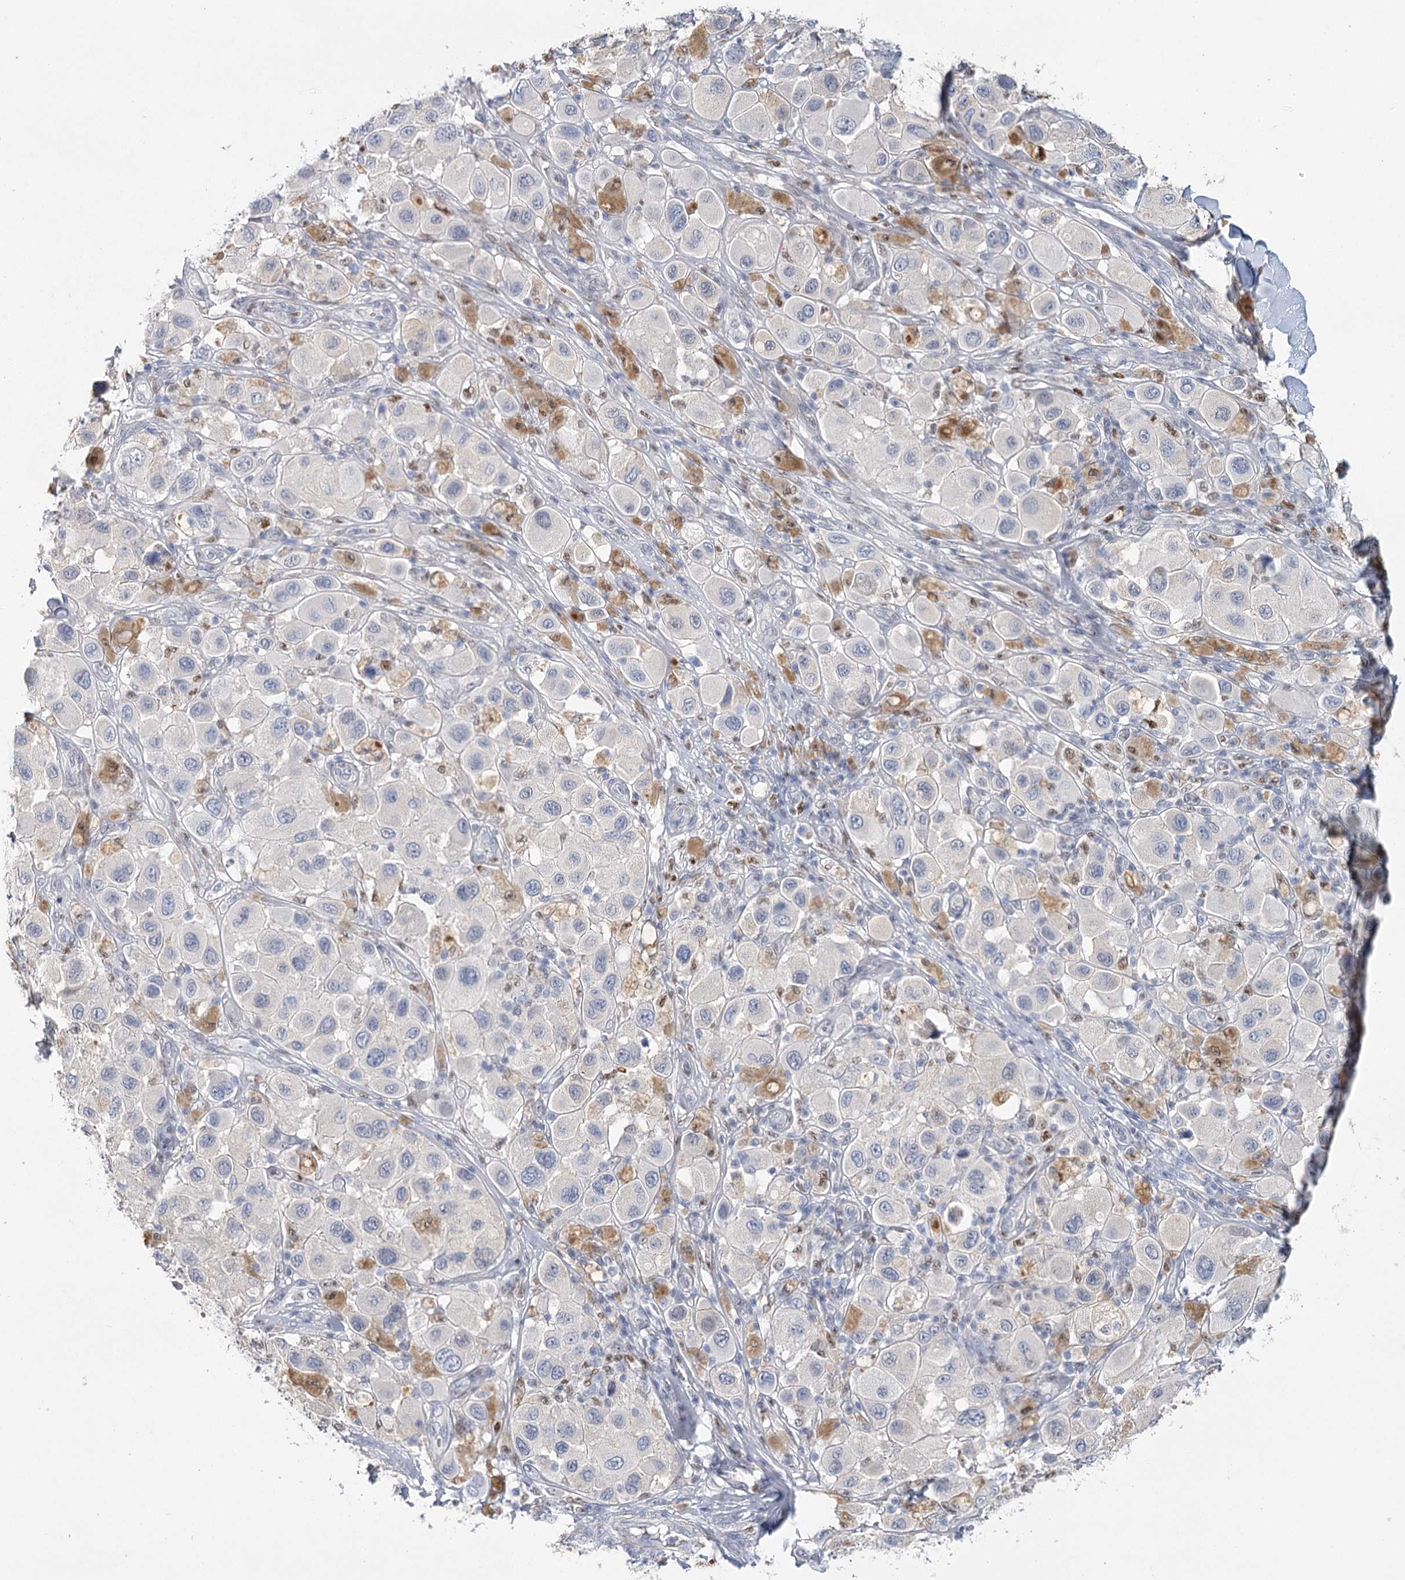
{"staining": {"intensity": "negative", "quantity": "none", "location": "none"}, "tissue": "melanoma", "cell_type": "Tumor cells", "image_type": "cancer", "snomed": [{"axis": "morphology", "description": "Malignant melanoma, Metastatic site"}, {"axis": "topography", "description": "Skin"}], "caption": "High magnification brightfield microscopy of malignant melanoma (metastatic site) stained with DAB (brown) and counterstained with hematoxylin (blue): tumor cells show no significant expression. Brightfield microscopy of immunohistochemistry stained with DAB (3,3'-diaminobenzidine) (brown) and hematoxylin (blue), captured at high magnification.", "gene": "IGSF3", "patient": {"sex": "male", "age": 41}}